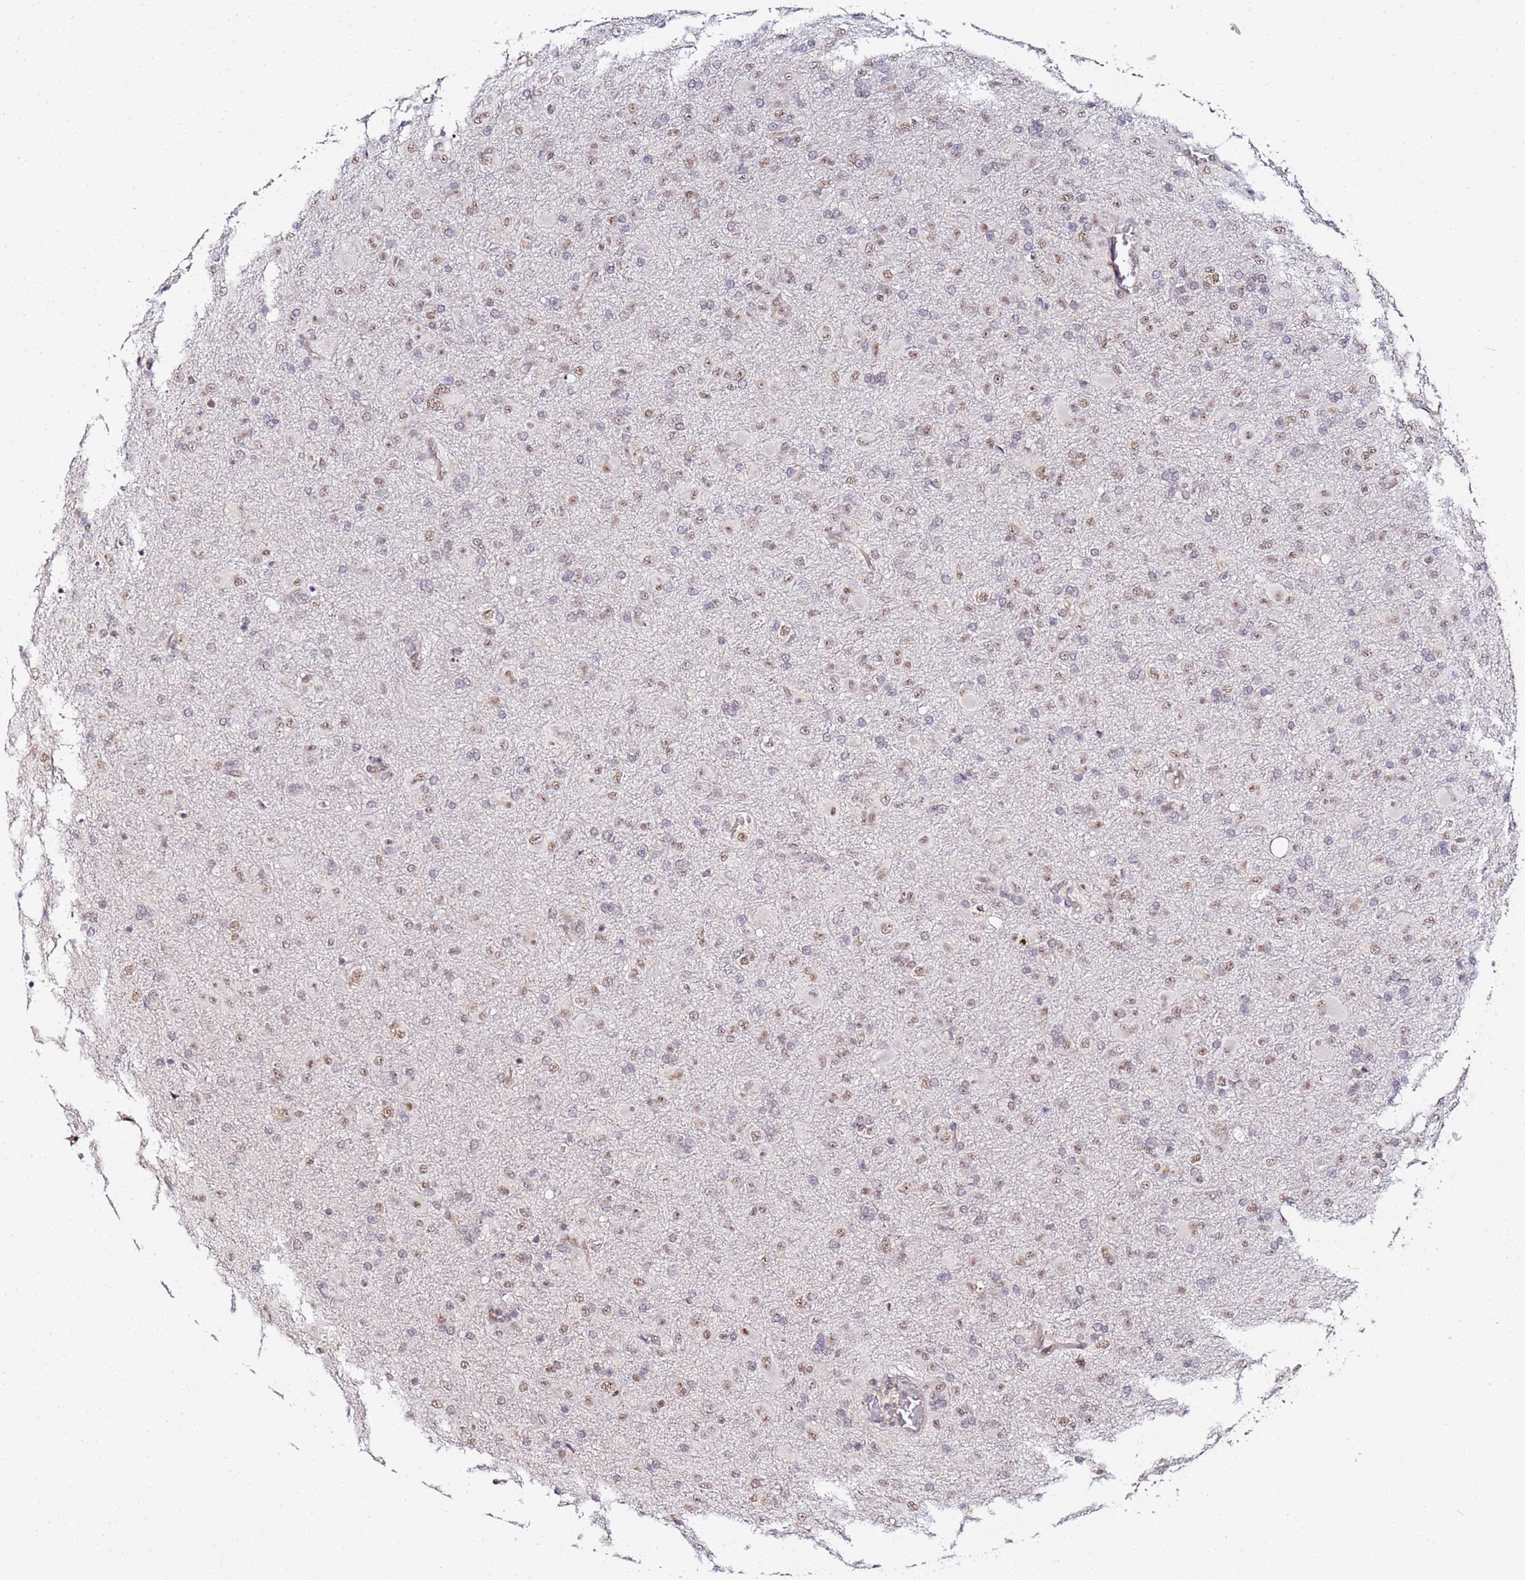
{"staining": {"intensity": "moderate", "quantity": "25%-75%", "location": "nuclear"}, "tissue": "glioma", "cell_type": "Tumor cells", "image_type": "cancer", "snomed": [{"axis": "morphology", "description": "Glioma, malignant, Low grade"}, {"axis": "topography", "description": "Brain"}], "caption": "Immunohistochemistry (IHC) of human malignant low-grade glioma shows medium levels of moderate nuclear expression in approximately 25%-75% of tumor cells.", "gene": "LSM3", "patient": {"sex": "male", "age": 65}}